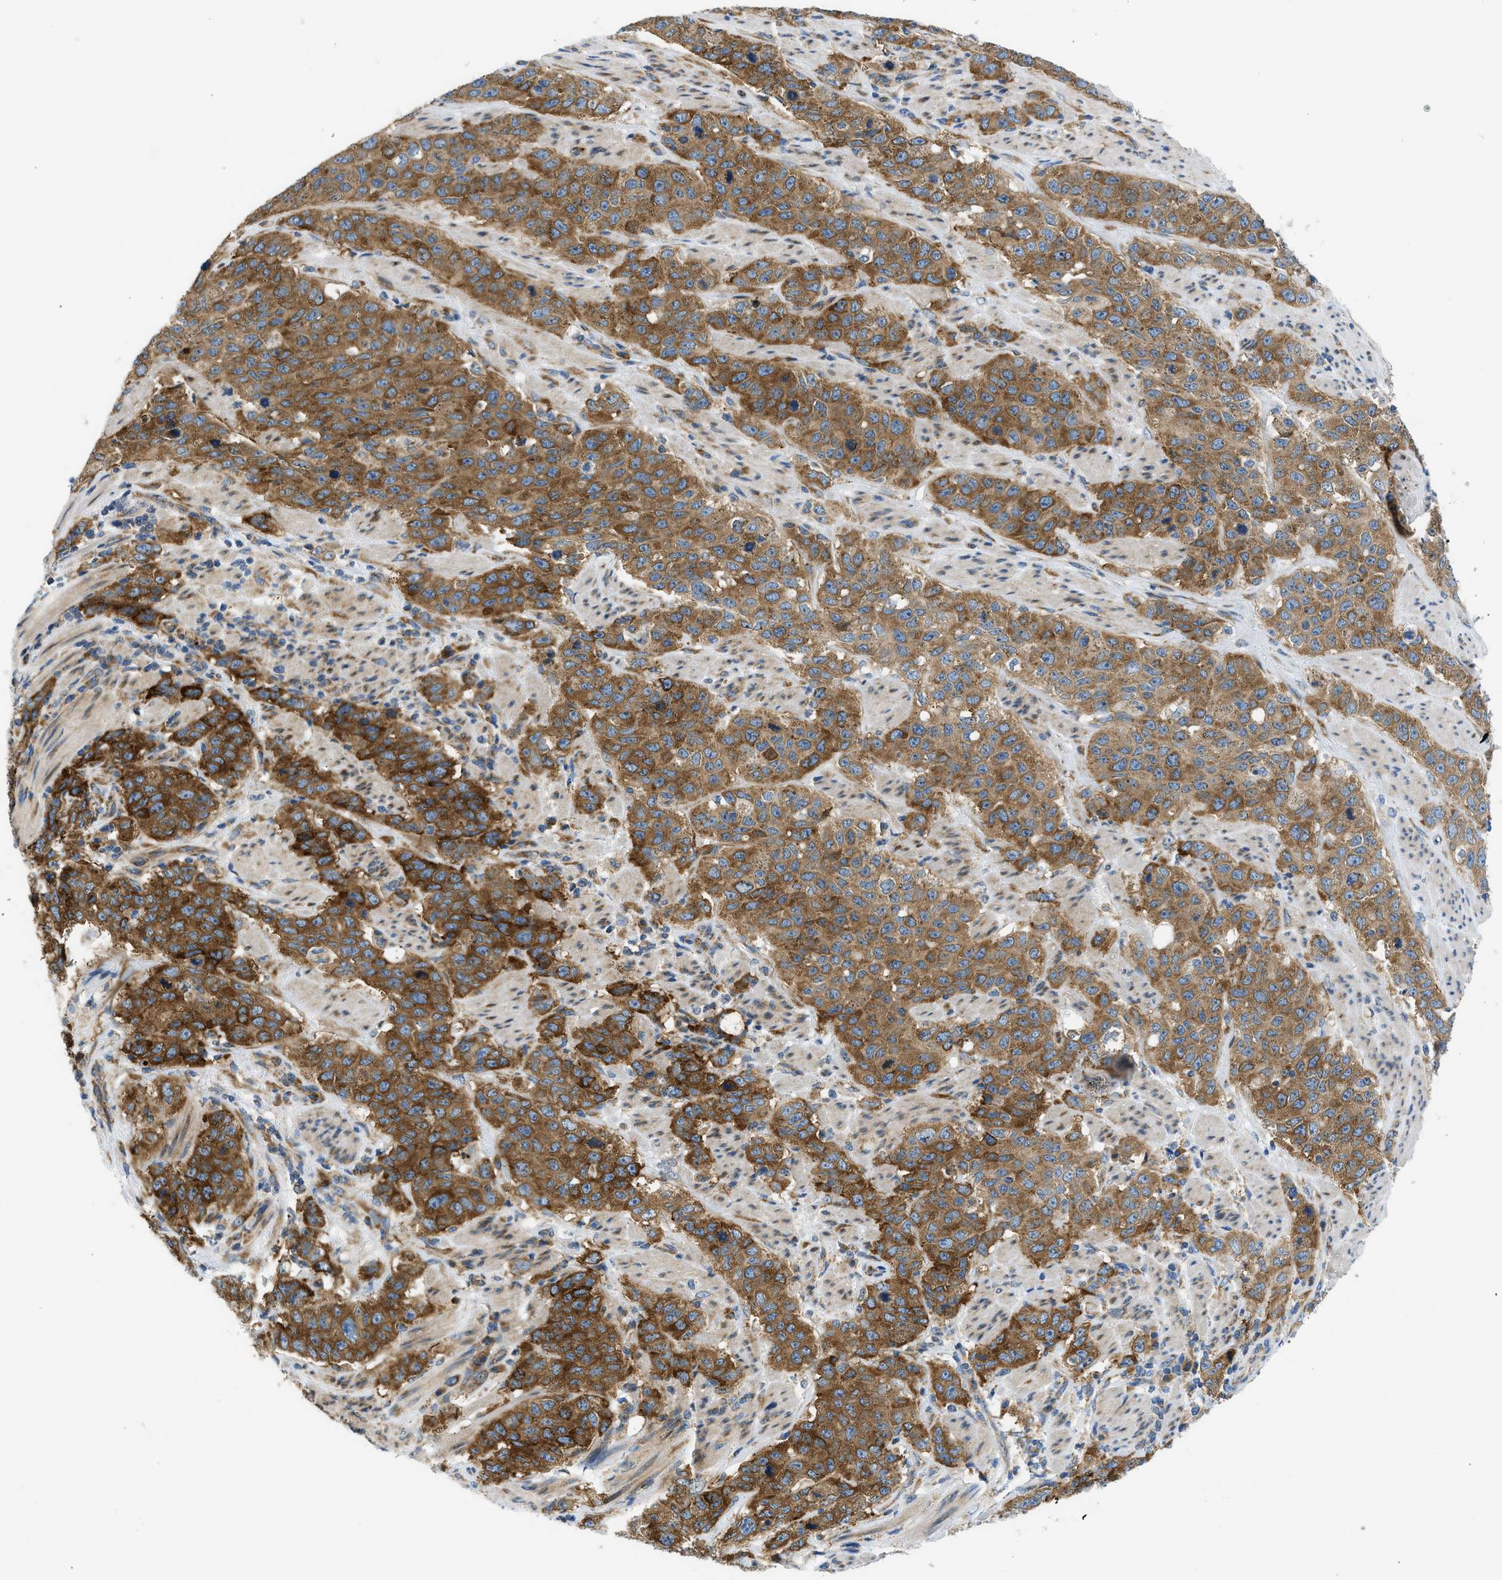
{"staining": {"intensity": "moderate", "quantity": ">75%", "location": "cytoplasmic/membranous"}, "tissue": "stomach cancer", "cell_type": "Tumor cells", "image_type": "cancer", "snomed": [{"axis": "morphology", "description": "Adenocarcinoma, NOS"}, {"axis": "topography", "description": "Stomach"}], "caption": "Immunohistochemistry (DAB) staining of human adenocarcinoma (stomach) reveals moderate cytoplasmic/membranous protein expression in about >75% of tumor cells. Using DAB (brown) and hematoxylin (blue) stains, captured at high magnification using brightfield microscopy.", "gene": "CAMKK2", "patient": {"sex": "male", "age": 48}}